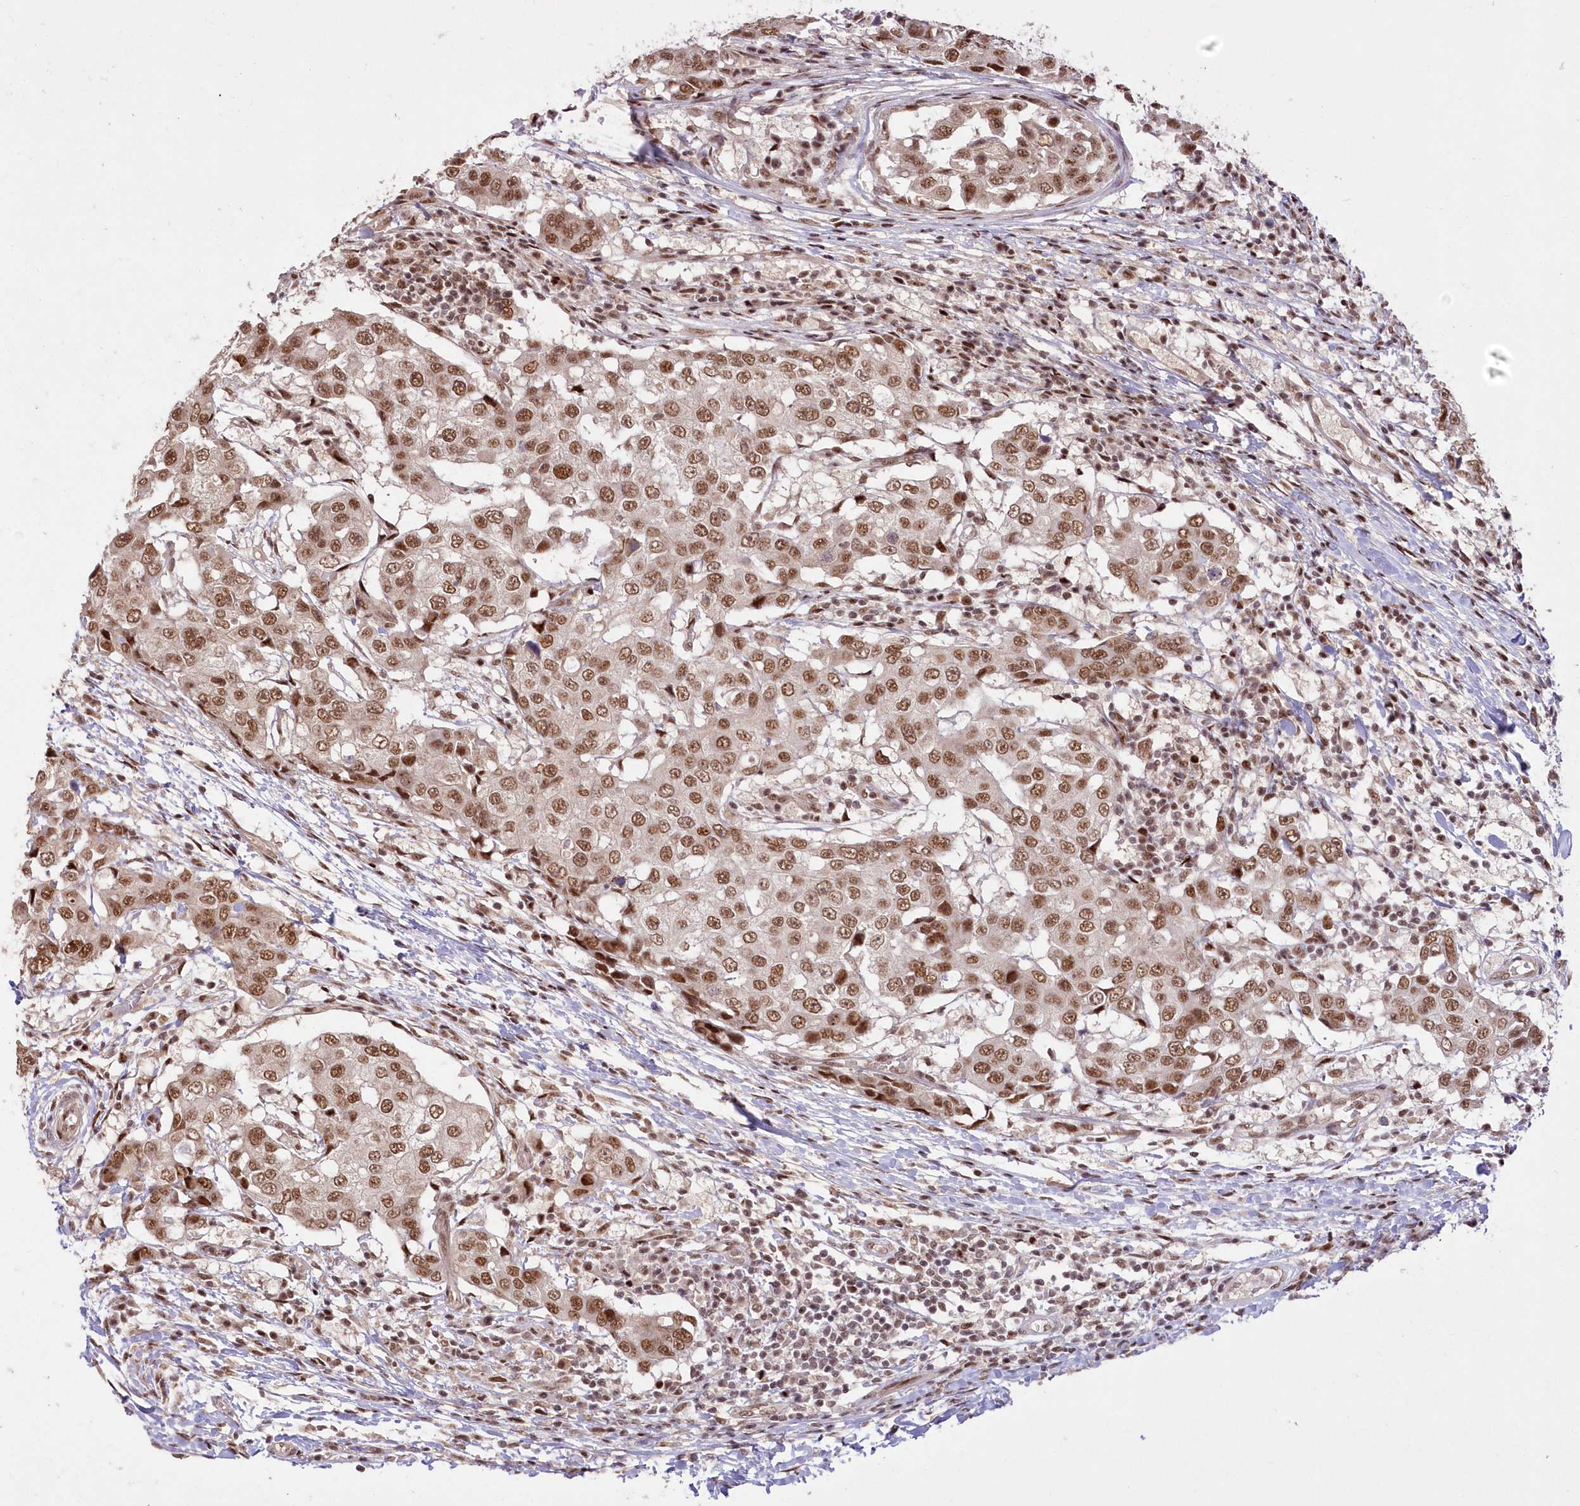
{"staining": {"intensity": "moderate", "quantity": ">75%", "location": "nuclear"}, "tissue": "breast cancer", "cell_type": "Tumor cells", "image_type": "cancer", "snomed": [{"axis": "morphology", "description": "Duct carcinoma"}, {"axis": "topography", "description": "Breast"}], "caption": "DAB (3,3'-diaminobenzidine) immunohistochemical staining of human breast cancer demonstrates moderate nuclear protein staining in approximately >75% of tumor cells.", "gene": "WBP1L", "patient": {"sex": "female", "age": 27}}